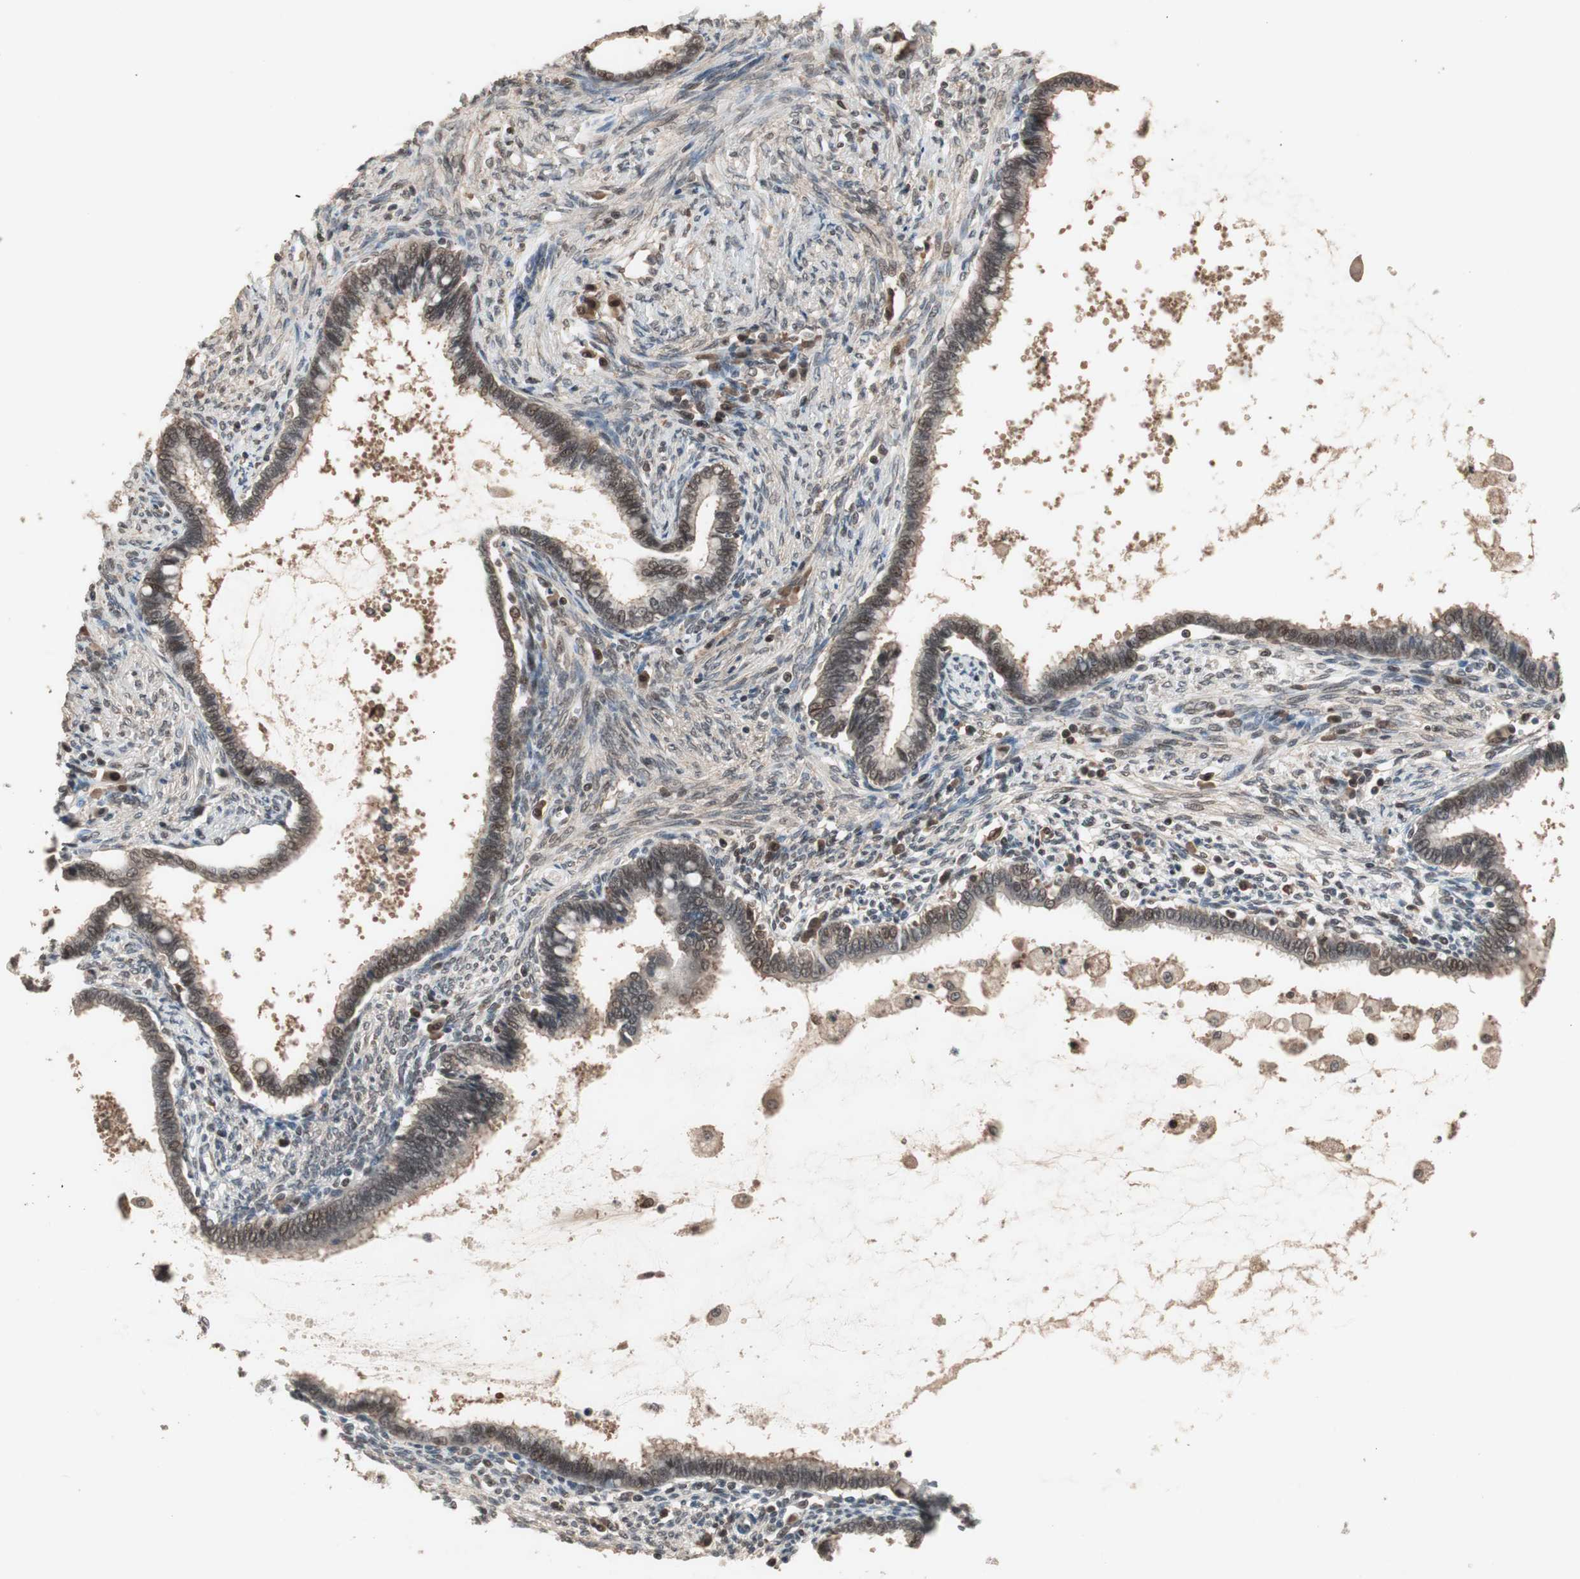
{"staining": {"intensity": "moderate", "quantity": ">75%", "location": "cytoplasmic/membranous,nuclear"}, "tissue": "cervical cancer", "cell_type": "Tumor cells", "image_type": "cancer", "snomed": [{"axis": "morphology", "description": "Adenocarcinoma, NOS"}, {"axis": "topography", "description": "Cervix"}], "caption": "The immunohistochemical stain labels moderate cytoplasmic/membranous and nuclear staining in tumor cells of cervical adenocarcinoma tissue.", "gene": "GART", "patient": {"sex": "female", "age": 44}}